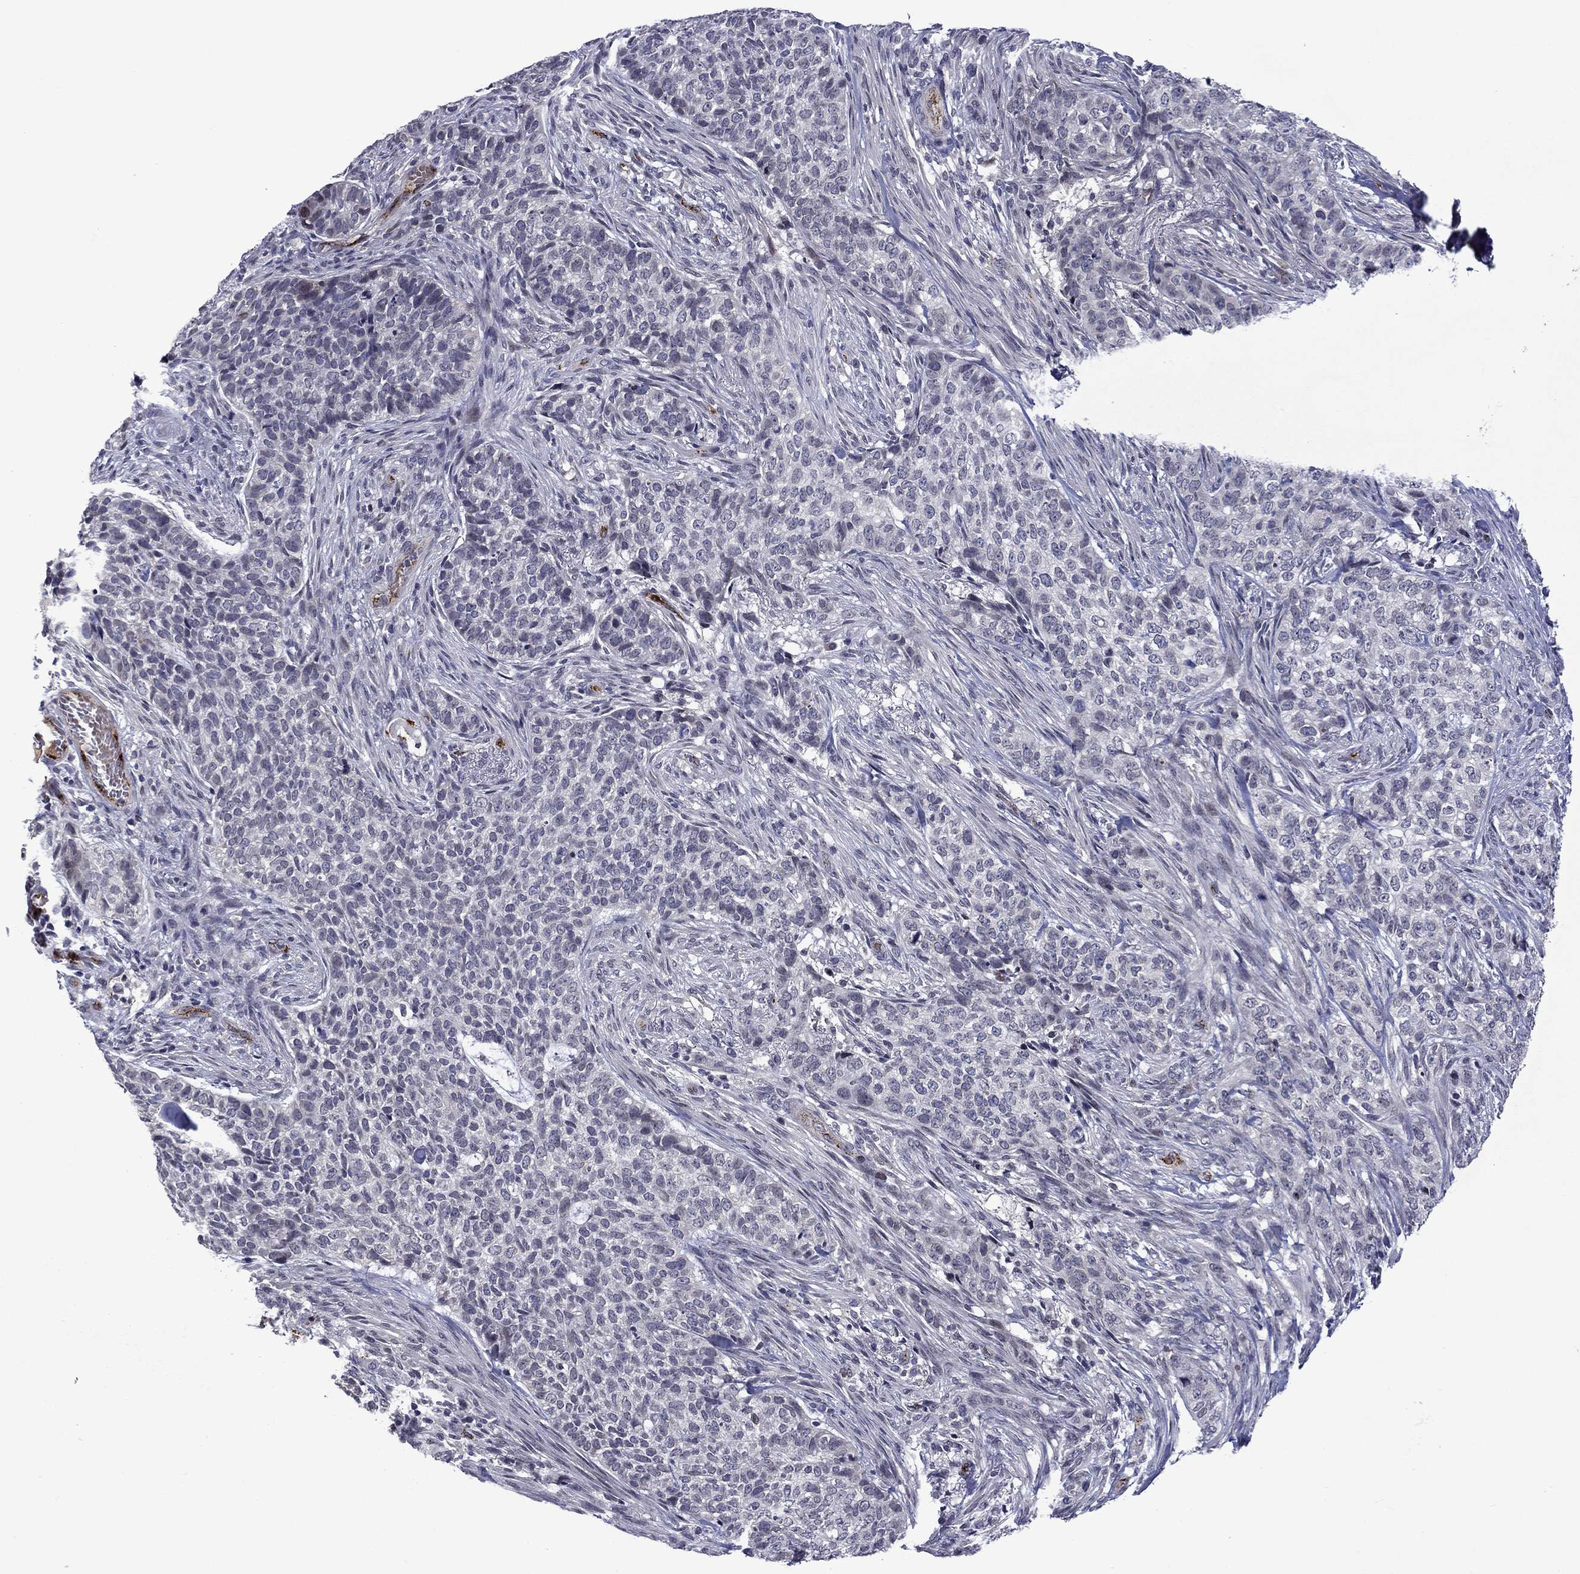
{"staining": {"intensity": "negative", "quantity": "none", "location": "none"}, "tissue": "skin cancer", "cell_type": "Tumor cells", "image_type": "cancer", "snomed": [{"axis": "morphology", "description": "Basal cell carcinoma"}, {"axis": "topography", "description": "Skin"}], "caption": "Tumor cells show no significant protein expression in skin cancer.", "gene": "SLITRK1", "patient": {"sex": "female", "age": 69}}